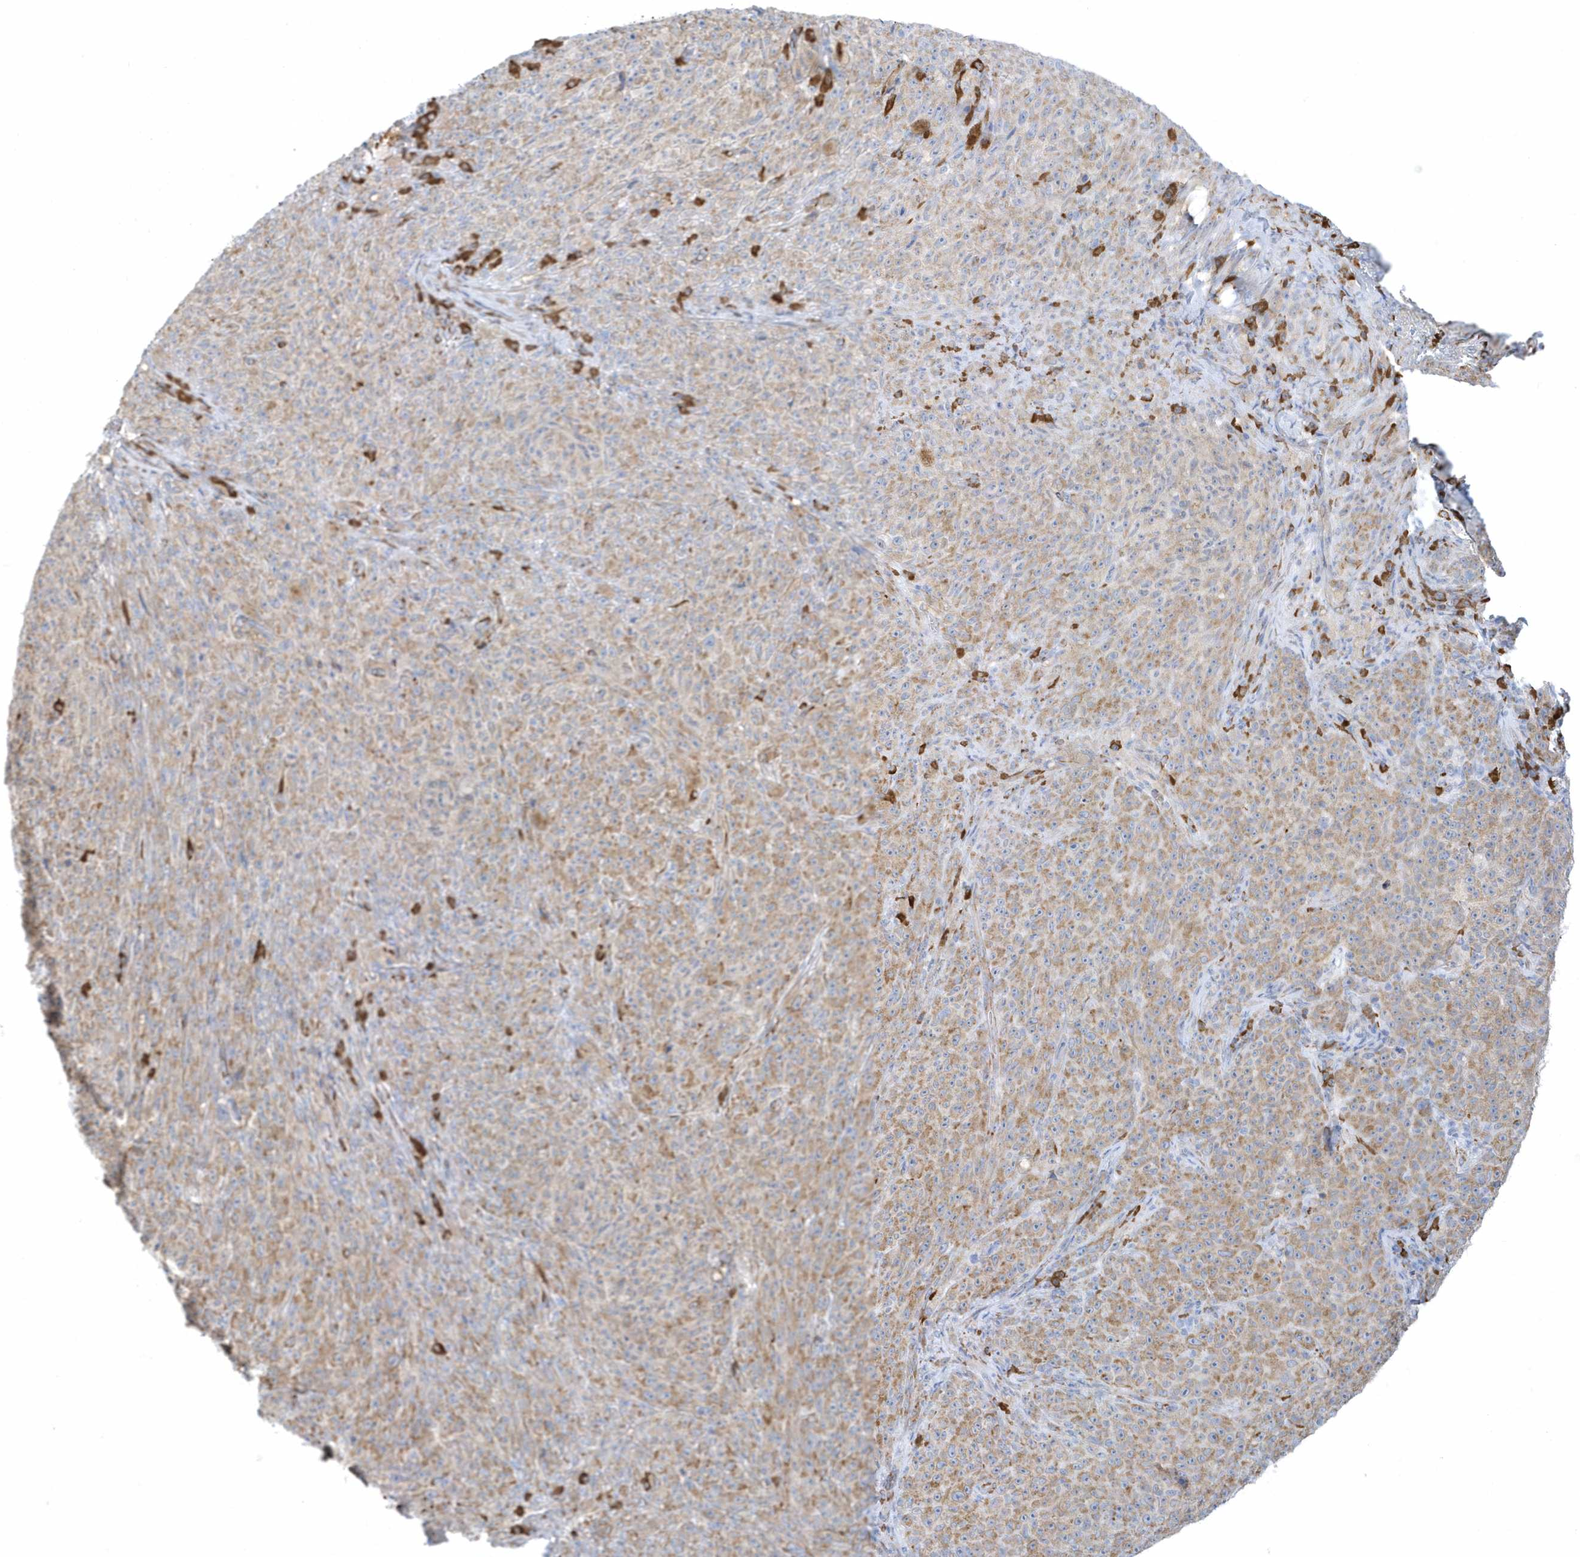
{"staining": {"intensity": "moderate", "quantity": "25%-75%", "location": "cytoplasmic/membranous"}, "tissue": "melanoma", "cell_type": "Tumor cells", "image_type": "cancer", "snomed": [{"axis": "morphology", "description": "Malignant melanoma, NOS"}, {"axis": "topography", "description": "Skin"}], "caption": "Tumor cells display medium levels of moderate cytoplasmic/membranous staining in about 25%-75% of cells in malignant melanoma.", "gene": "DCAF1", "patient": {"sex": "female", "age": 82}}